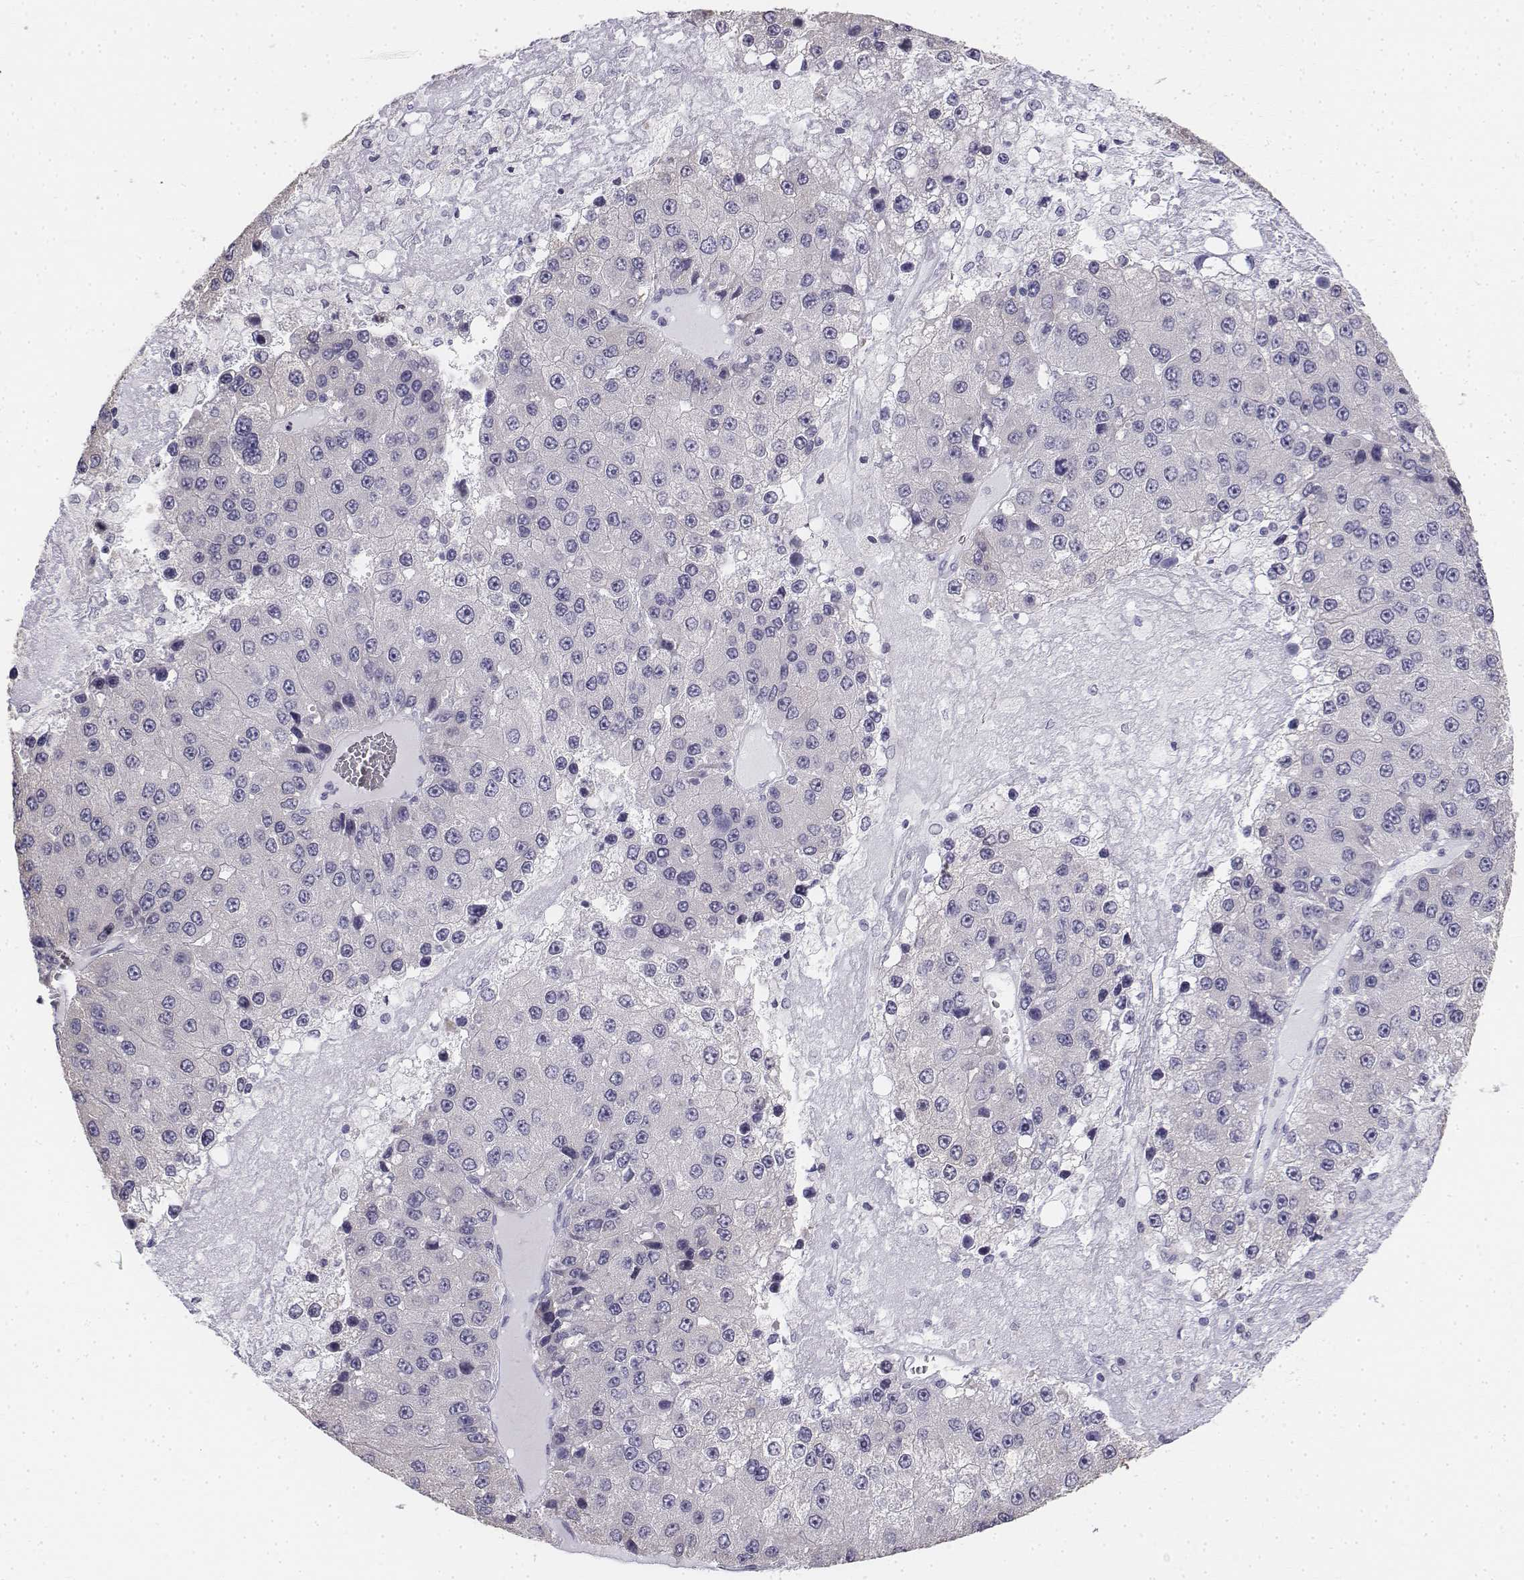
{"staining": {"intensity": "negative", "quantity": "none", "location": "none"}, "tissue": "liver cancer", "cell_type": "Tumor cells", "image_type": "cancer", "snomed": [{"axis": "morphology", "description": "Carcinoma, Hepatocellular, NOS"}, {"axis": "topography", "description": "Liver"}], "caption": "A high-resolution photomicrograph shows immunohistochemistry (IHC) staining of hepatocellular carcinoma (liver), which demonstrates no significant staining in tumor cells.", "gene": "PENK", "patient": {"sex": "female", "age": 73}}